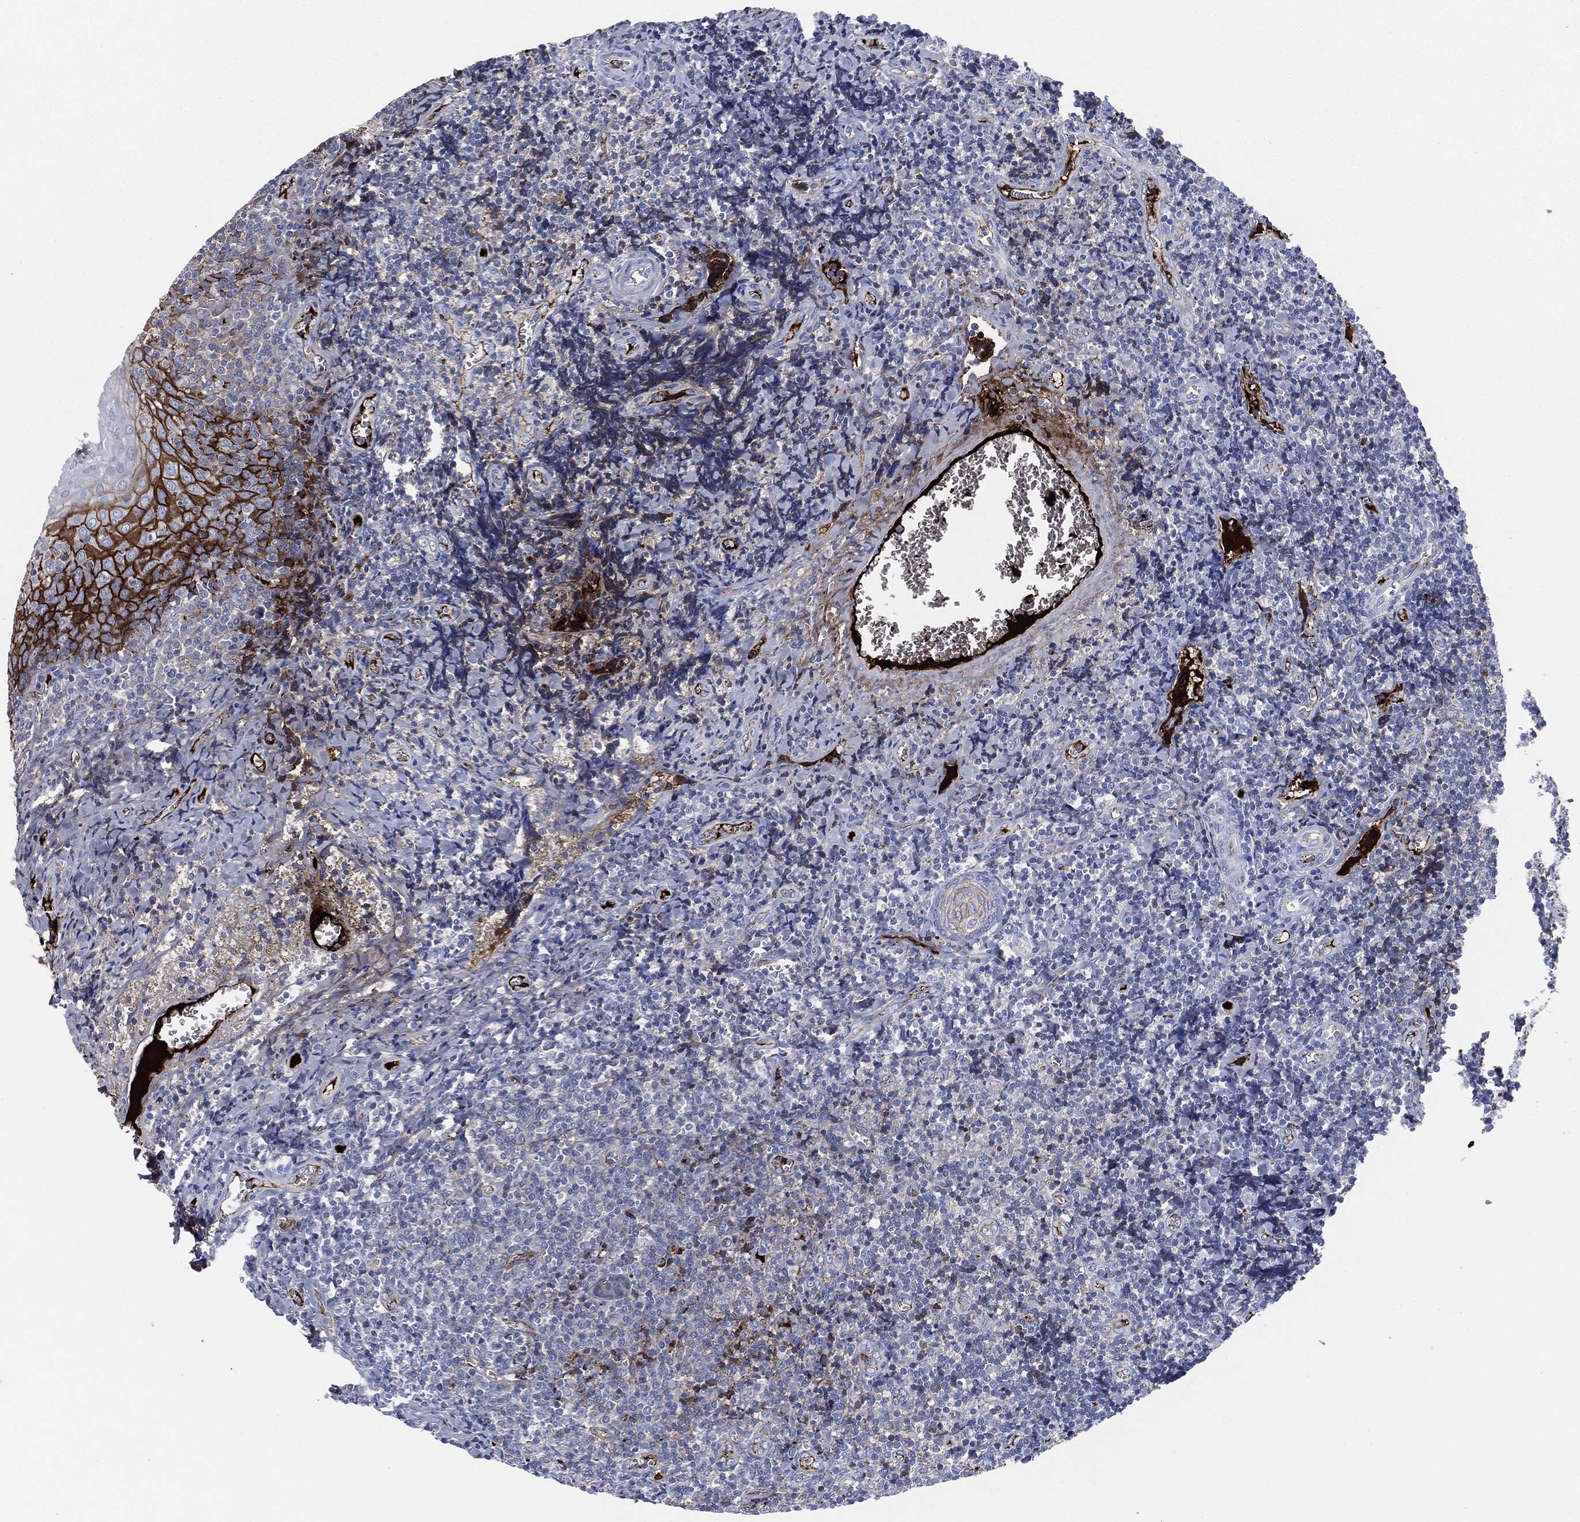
{"staining": {"intensity": "negative", "quantity": "none", "location": "none"}, "tissue": "tonsil", "cell_type": "Germinal center cells", "image_type": "normal", "snomed": [{"axis": "morphology", "description": "Normal tissue, NOS"}, {"axis": "morphology", "description": "Inflammation, NOS"}, {"axis": "topography", "description": "Tonsil"}], "caption": "Germinal center cells show no significant expression in unremarkable tonsil. (Stains: DAB immunohistochemistry (IHC) with hematoxylin counter stain, Microscopy: brightfield microscopy at high magnification).", "gene": "APOB", "patient": {"sex": "female", "age": 31}}